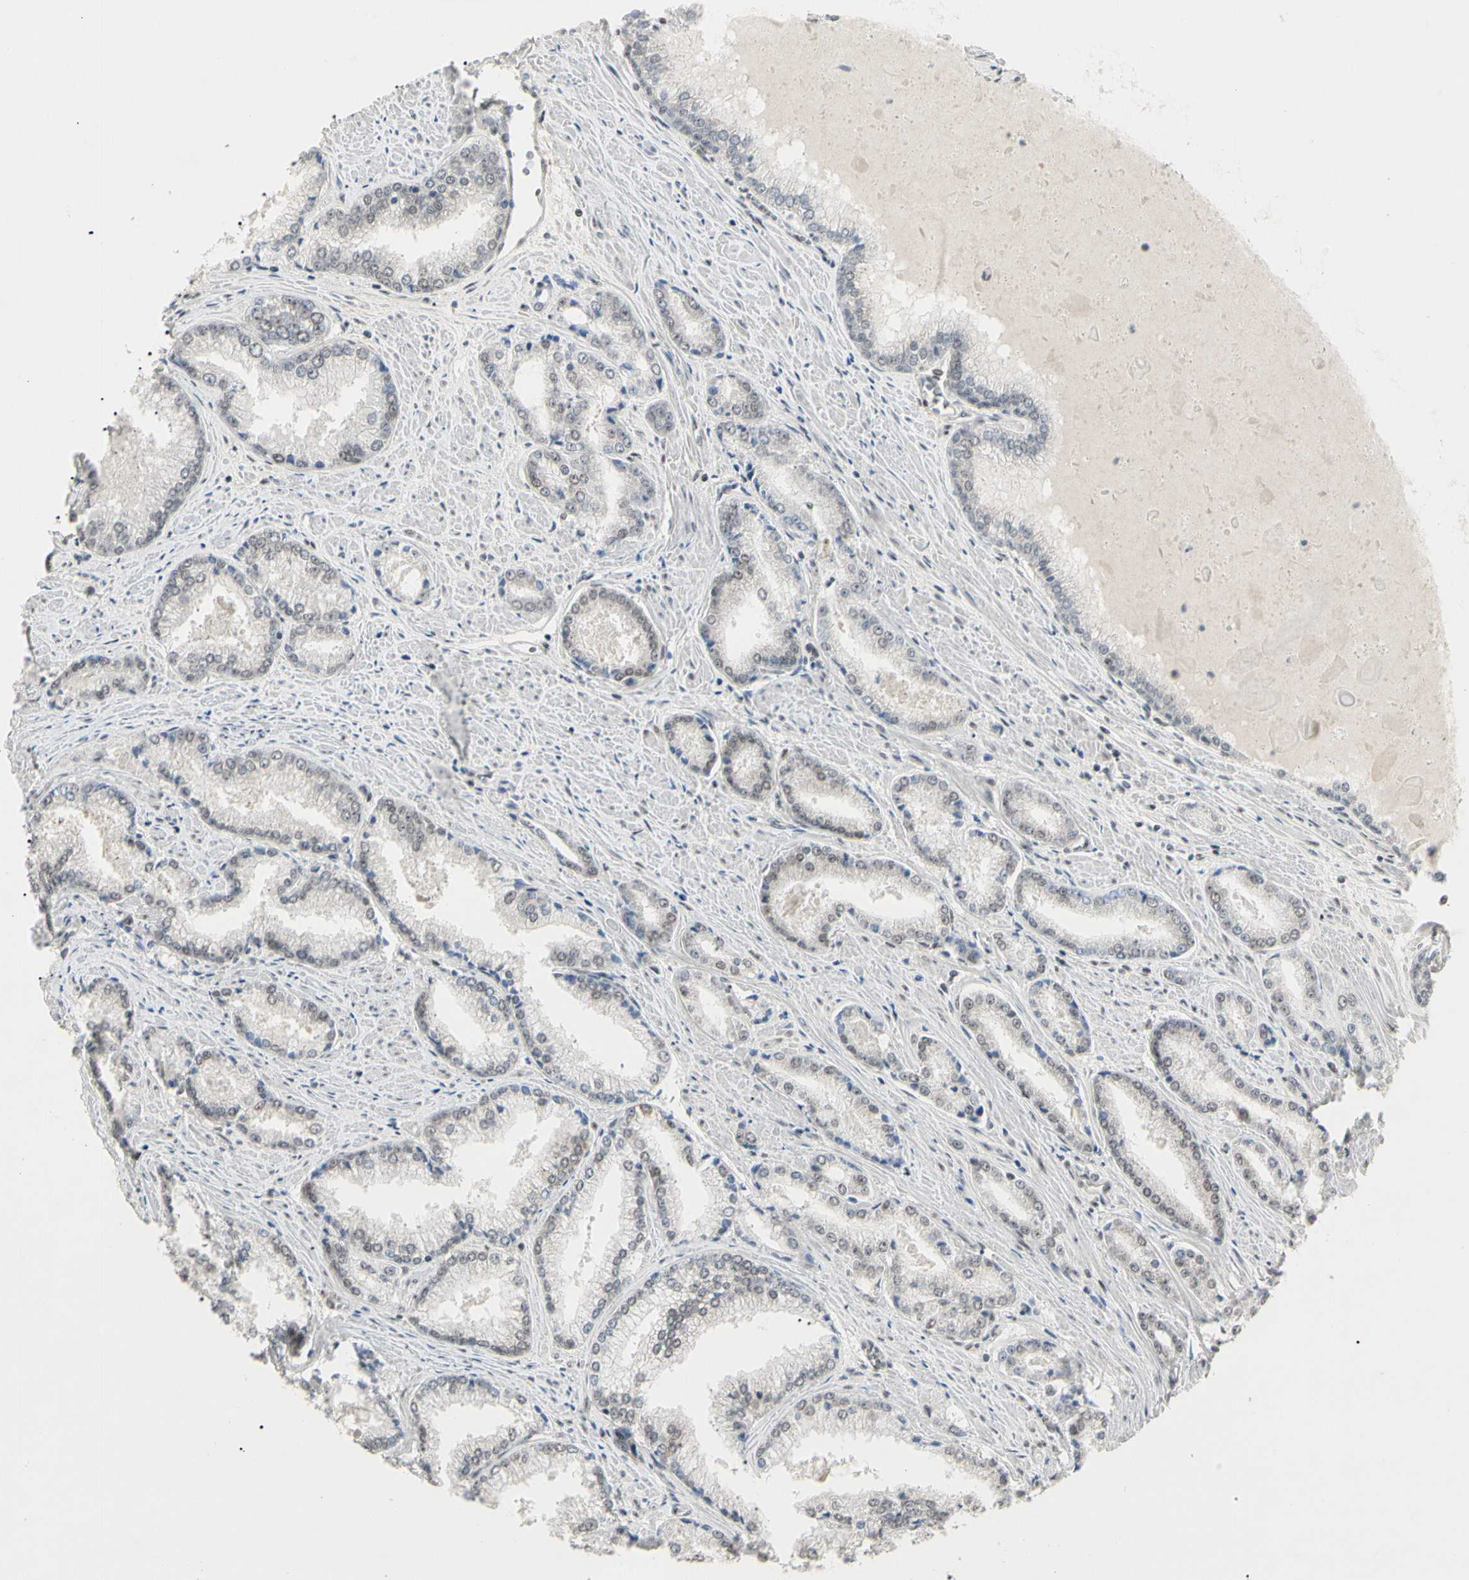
{"staining": {"intensity": "negative", "quantity": "none", "location": "none"}, "tissue": "prostate cancer", "cell_type": "Tumor cells", "image_type": "cancer", "snomed": [{"axis": "morphology", "description": "Adenocarcinoma, Low grade"}, {"axis": "topography", "description": "Prostate"}], "caption": "This is an immunohistochemistry (IHC) micrograph of low-grade adenocarcinoma (prostate). There is no staining in tumor cells.", "gene": "GREM1", "patient": {"sex": "male", "age": 64}}